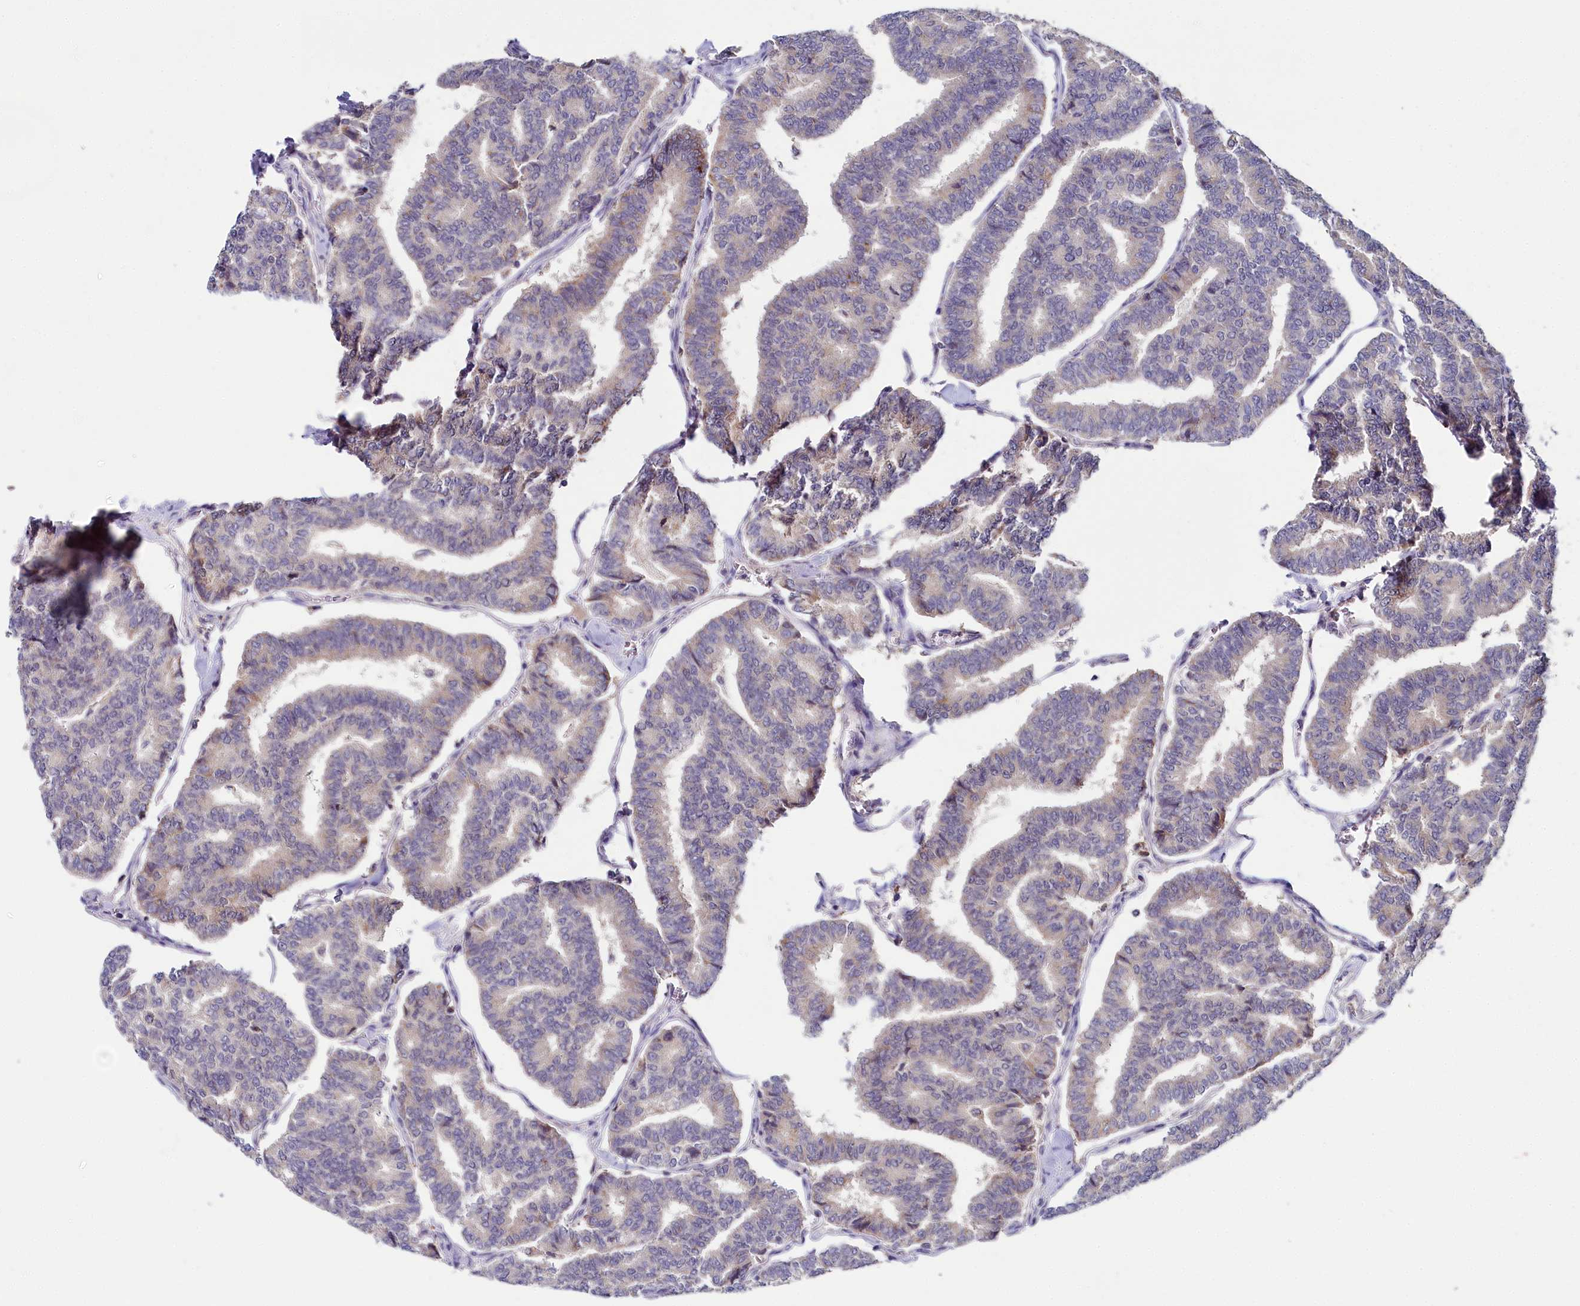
{"staining": {"intensity": "weak", "quantity": "<25%", "location": "cytoplasmic/membranous"}, "tissue": "thyroid cancer", "cell_type": "Tumor cells", "image_type": "cancer", "snomed": [{"axis": "morphology", "description": "Papillary adenocarcinoma, NOS"}, {"axis": "topography", "description": "Thyroid gland"}], "caption": "Tumor cells show no significant staining in thyroid papillary adenocarcinoma.", "gene": "SPINK9", "patient": {"sex": "female", "age": 35}}